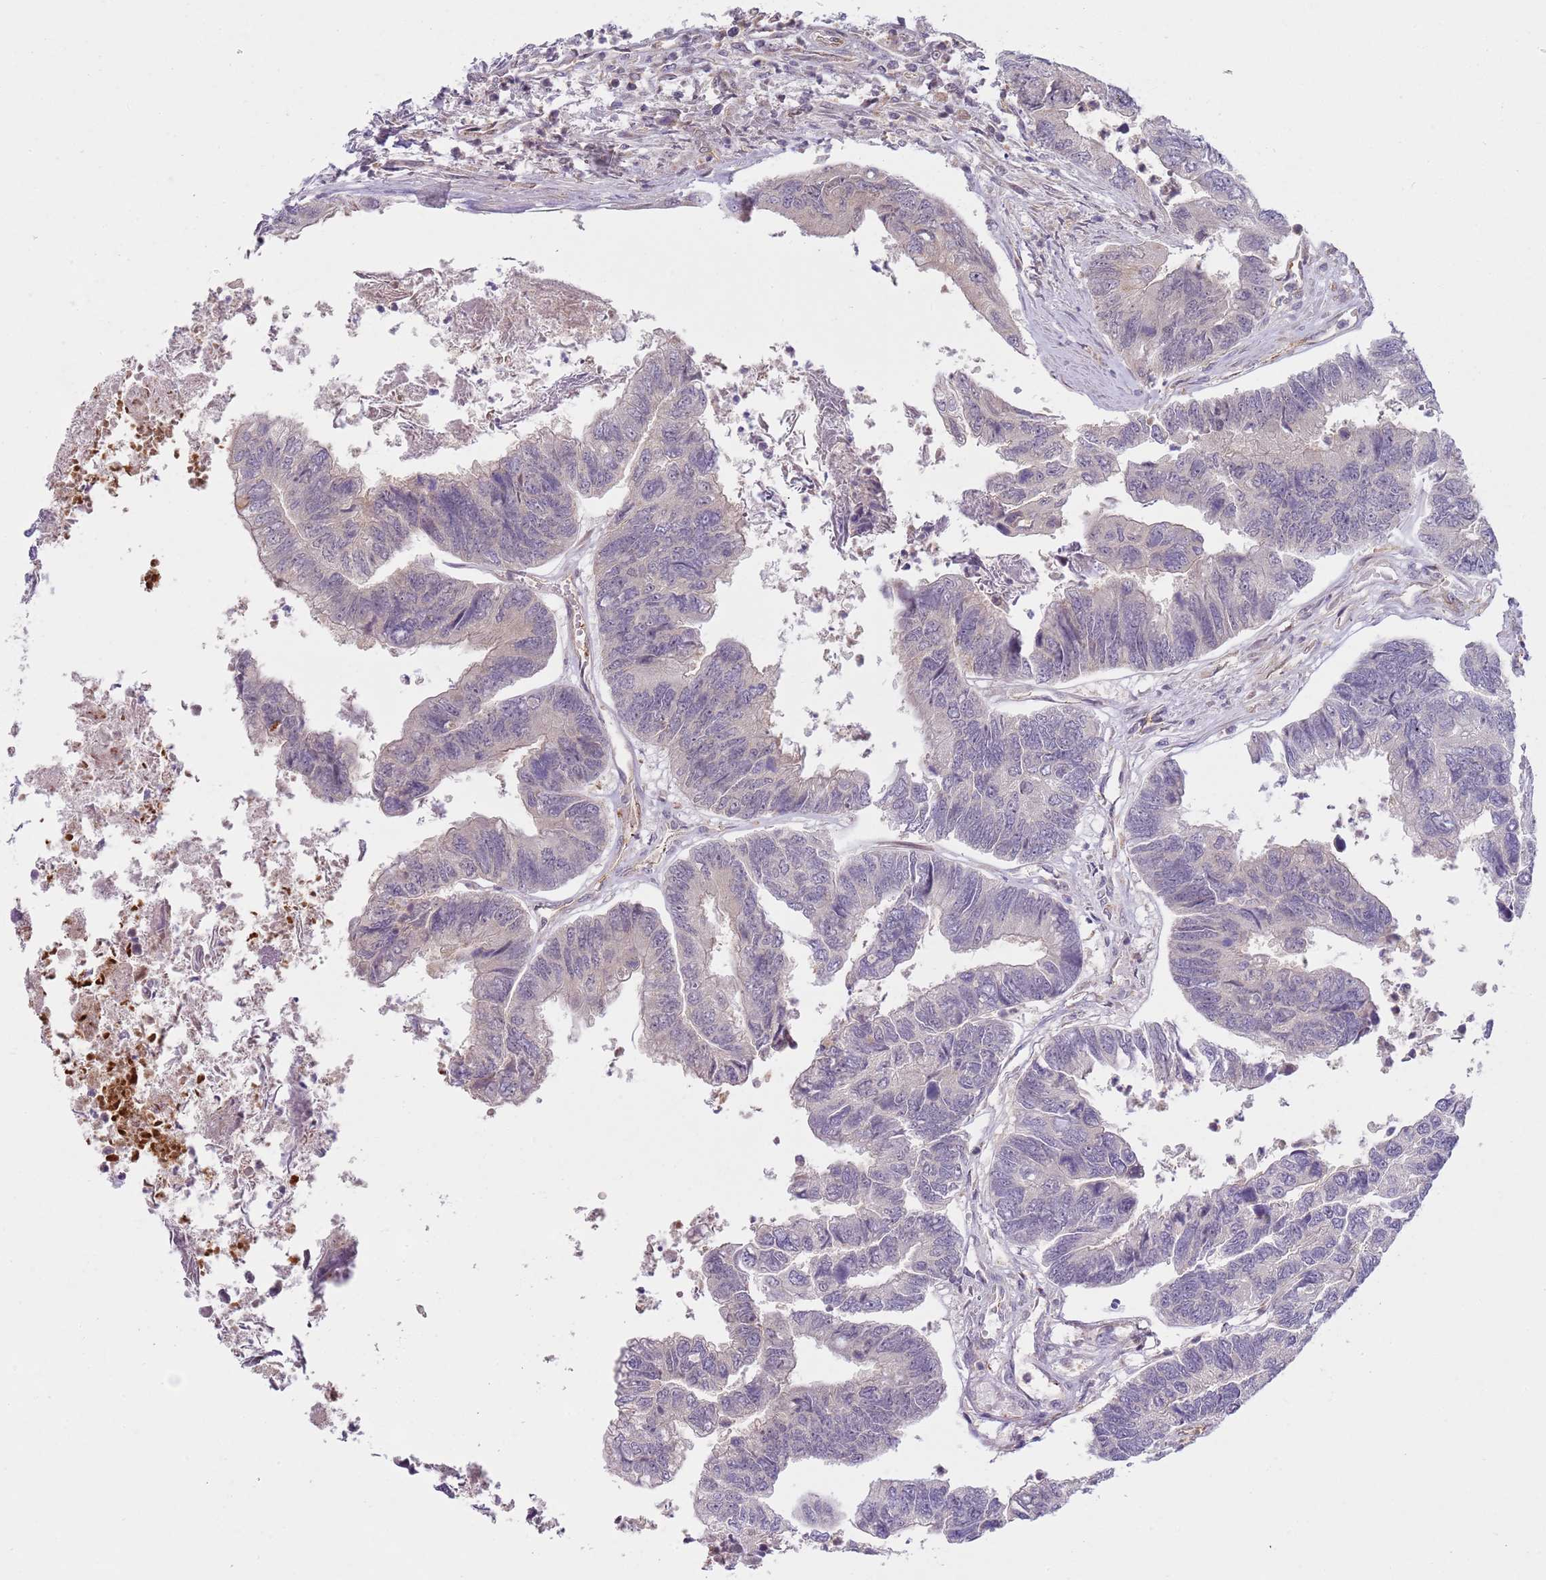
{"staining": {"intensity": "negative", "quantity": "none", "location": "none"}, "tissue": "colorectal cancer", "cell_type": "Tumor cells", "image_type": "cancer", "snomed": [{"axis": "morphology", "description": "Adenocarcinoma, NOS"}, {"axis": "topography", "description": "Colon"}], "caption": "The image exhibits no significant positivity in tumor cells of adenocarcinoma (colorectal).", "gene": "SKOR2", "patient": {"sex": "female", "age": 67}}